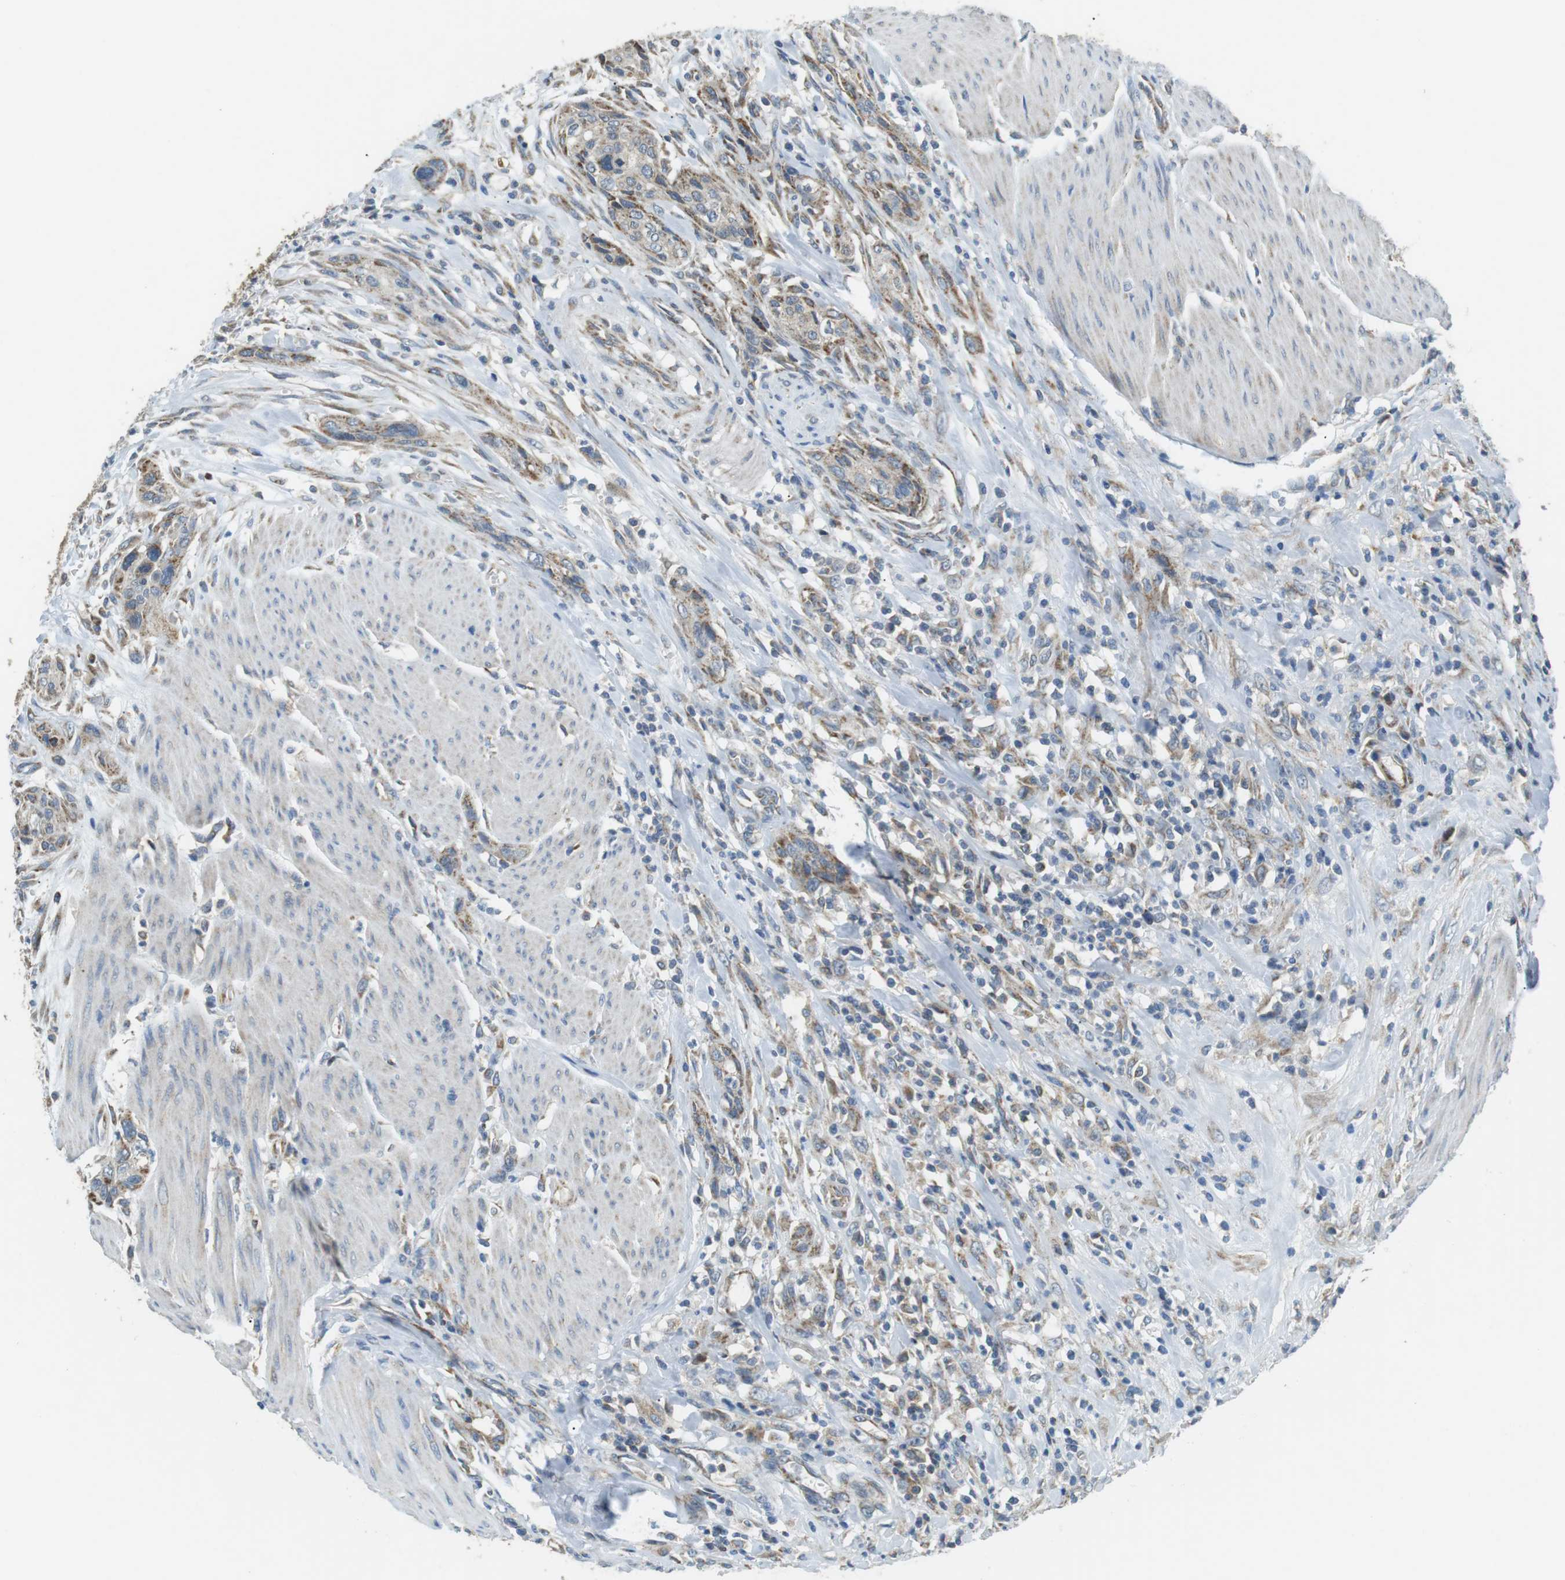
{"staining": {"intensity": "moderate", "quantity": "<25%", "location": "cytoplasmic/membranous"}, "tissue": "urothelial cancer", "cell_type": "Tumor cells", "image_type": "cancer", "snomed": [{"axis": "morphology", "description": "Urothelial carcinoma, High grade"}, {"axis": "topography", "description": "Urinary bladder"}], "caption": "Immunohistochemical staining of urothelial cancer displays low levels of moderate cytoplasmic/membranous protein staining in about <25% of tumor cells.", "gene": "BACE1", "patient": {"sex": "male", "age": 35}}